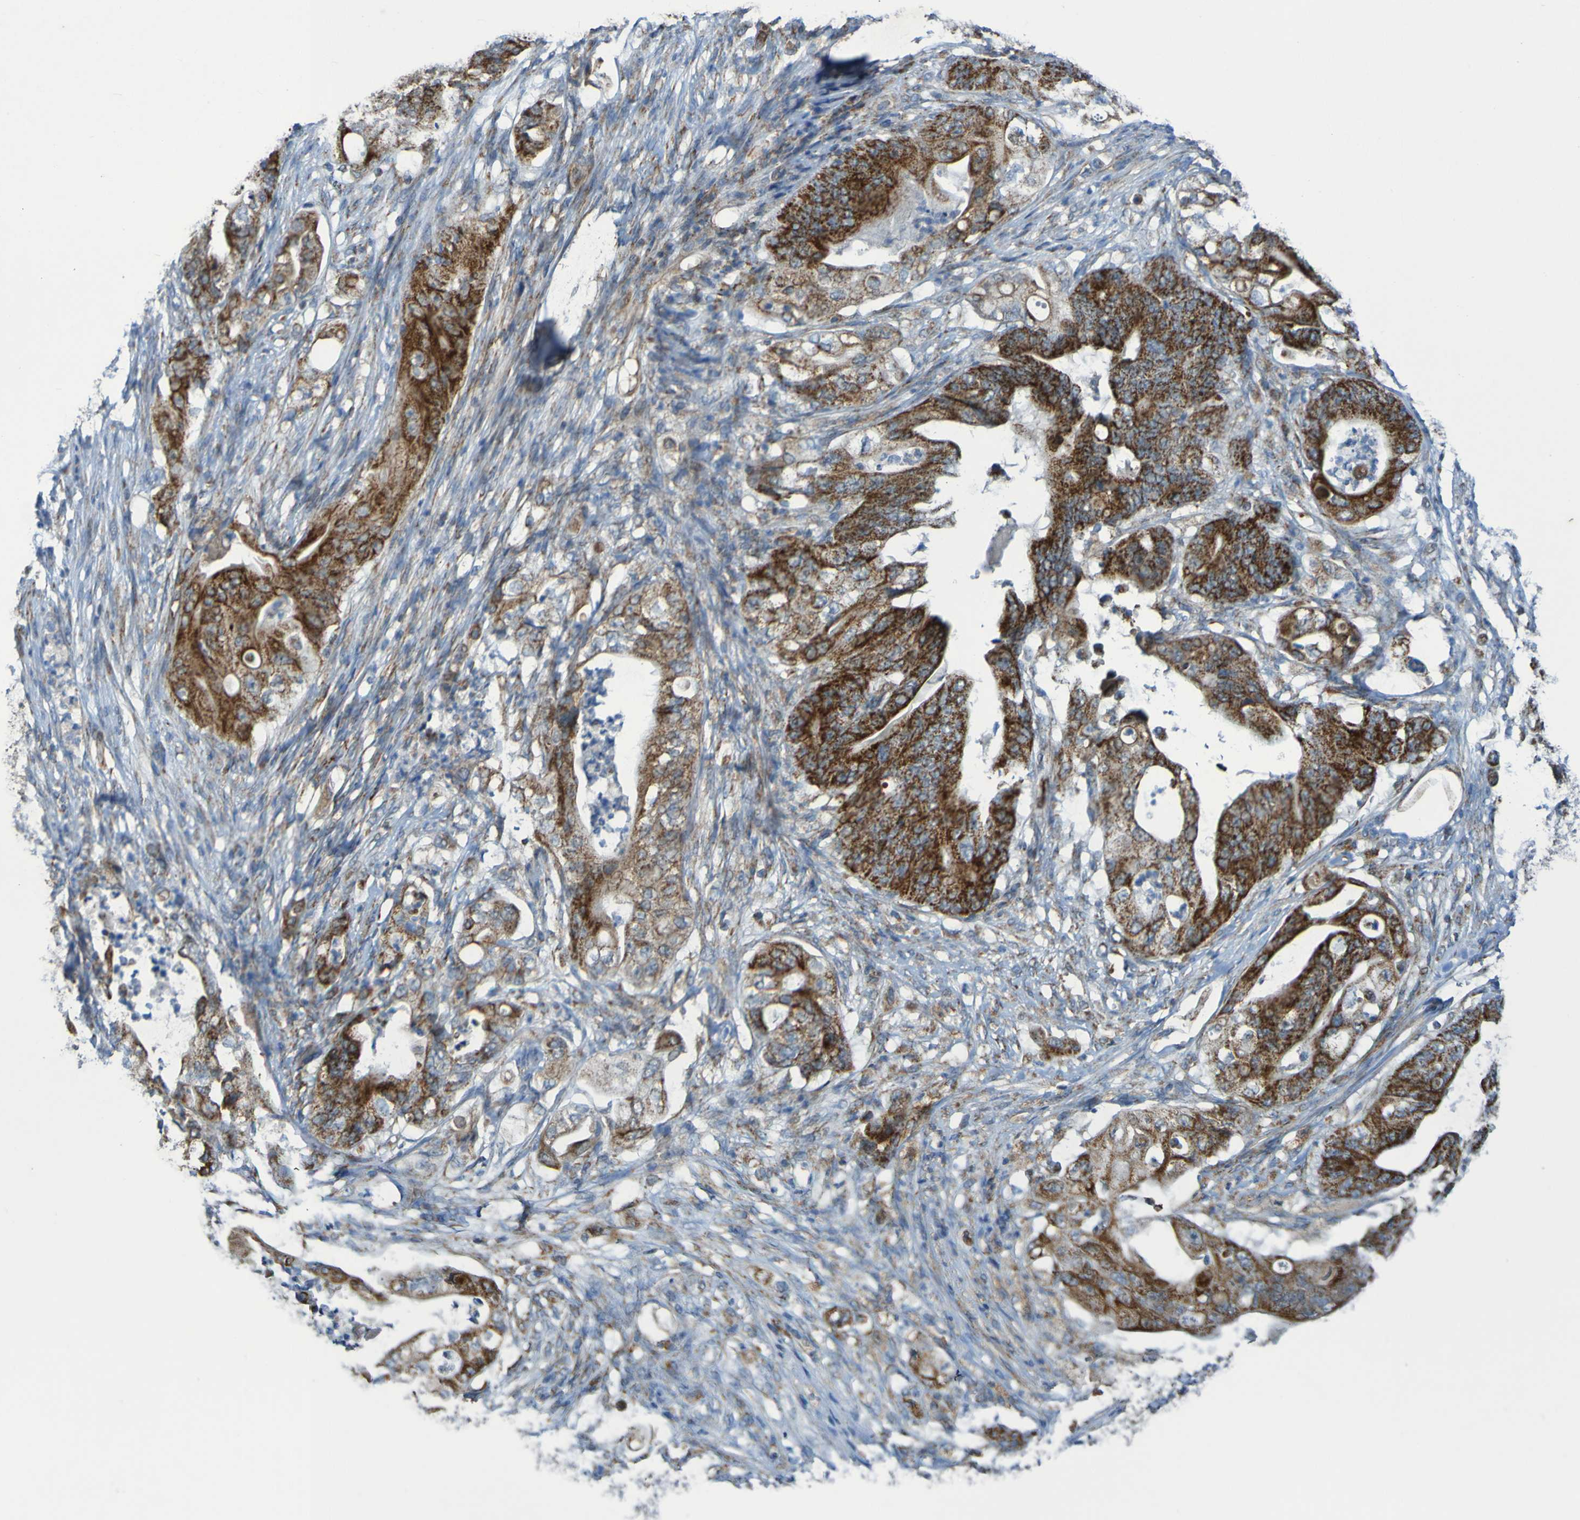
{"staining": {"intensity": "strong", "quantity": ">75%", "location": "cytoplasmic/membranous"}, "tissue": "stomach cancer", "cell_type": "Tumor cells", "image_type": "cancer", "snomed": [{"axis": "morphology", "description": "Adenocarcinoma, NOS"}, {"axis": "topography", "description": "Stomach"}], "caption": "Immunohistochemical staining of human stomach adenocarcinoma exhibits strong cytoplasmic/membranous protein positivity in approximately >75% of tumor cells. The protein is stained brown, and the nuclei are stained in blue (DAB (3,3'-diaminobenzidine) IHC with brightfield microscopy, high magnification).", "gene": "CCDC51", "patient": {"sex": "female", "age": 73}}